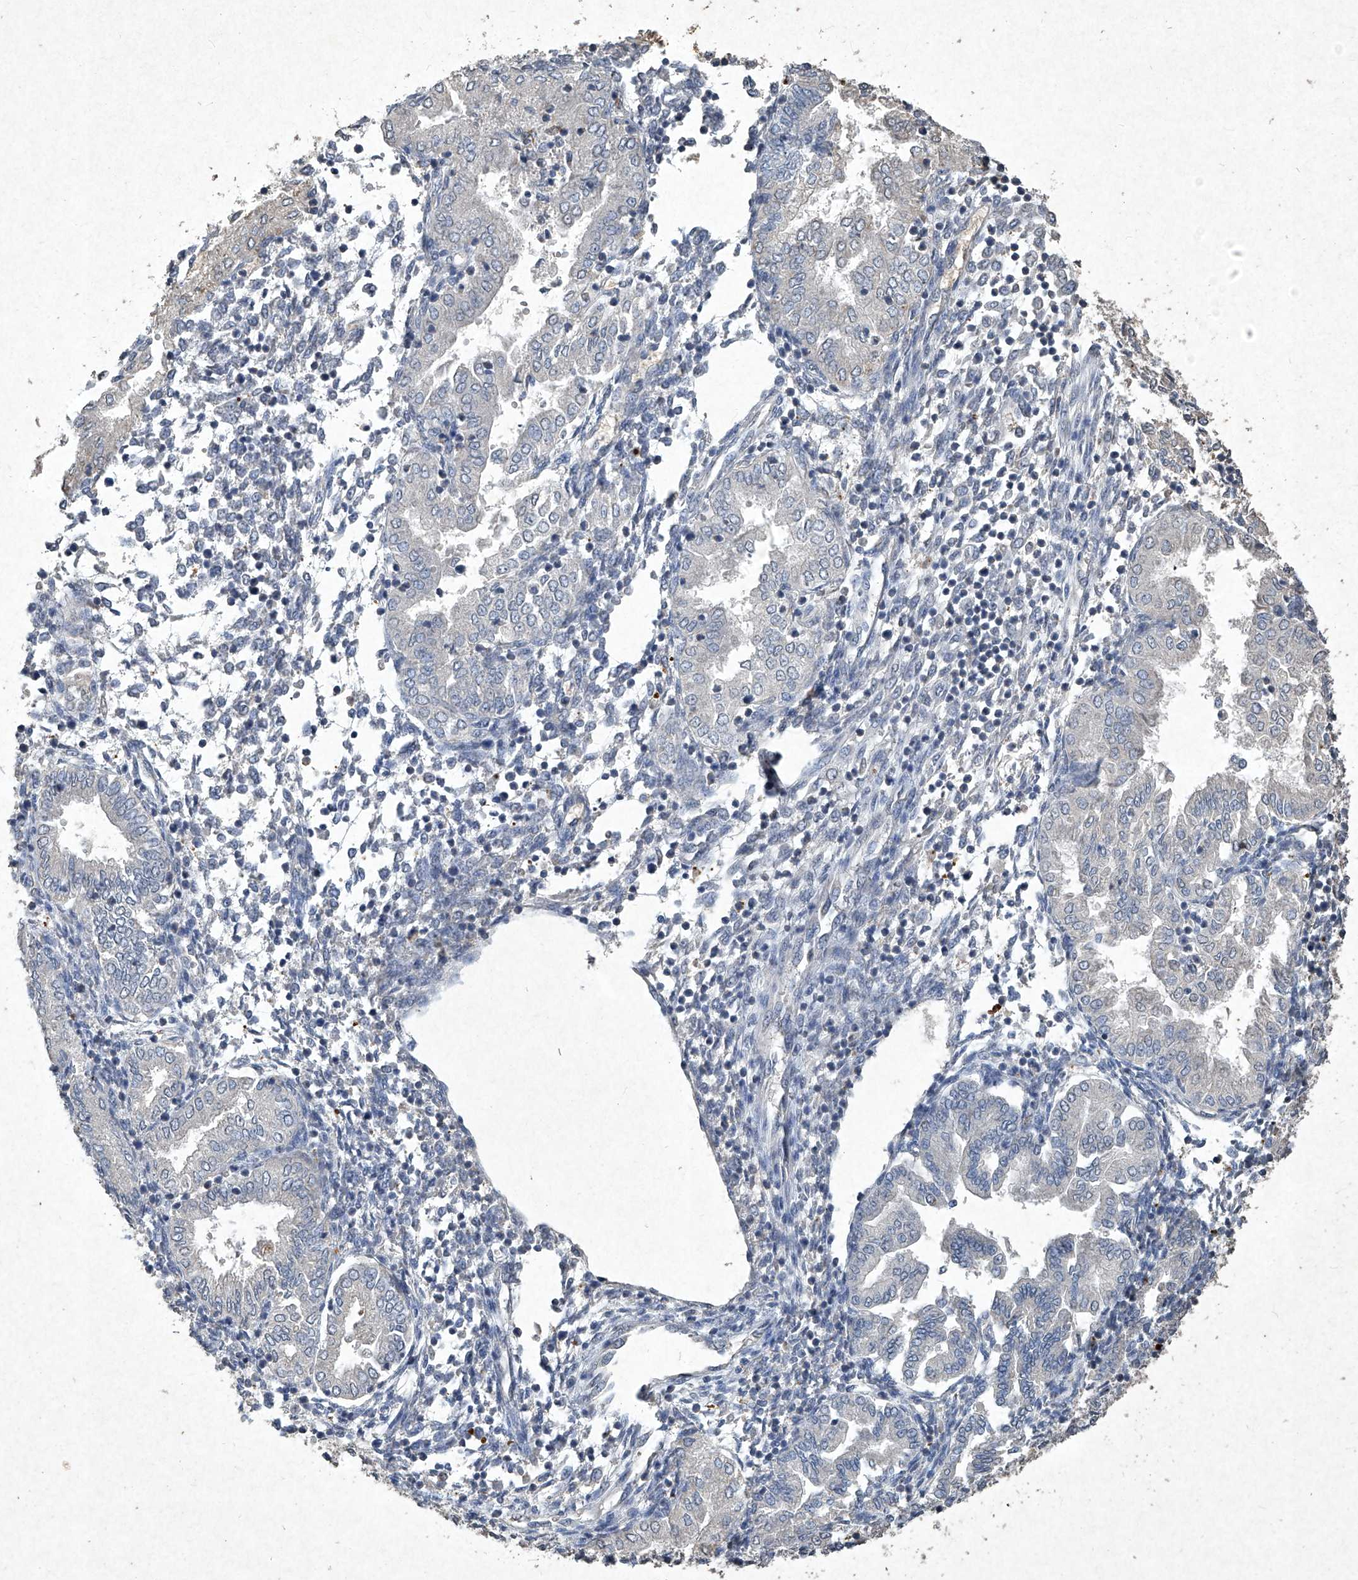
{"staining": {"intensity": "negative", "quantity": "none", "location": "none"}, "tissue": "endometrium", "cell_type": "Cells in endometrial stroma", "image_type": "normal", "snomed": [{"axis": "morphology", "description": "Normal tissue, NOS"}, {"axis": "topography", "description": "Endometrium"}], "caption": "Immunohistochemistry (IHC) of normal human endometrium reveals no positivity in cells in endometrial stroma. The staining was performed using DAB (3,3'-diaminobenzidine) to visualize the protein expression in brown, while the nuclei were stained in blue with hematoxylin (Magnification: 20x).", "gene": "MED16", "patient": {"sex": "female", "age": 53}}